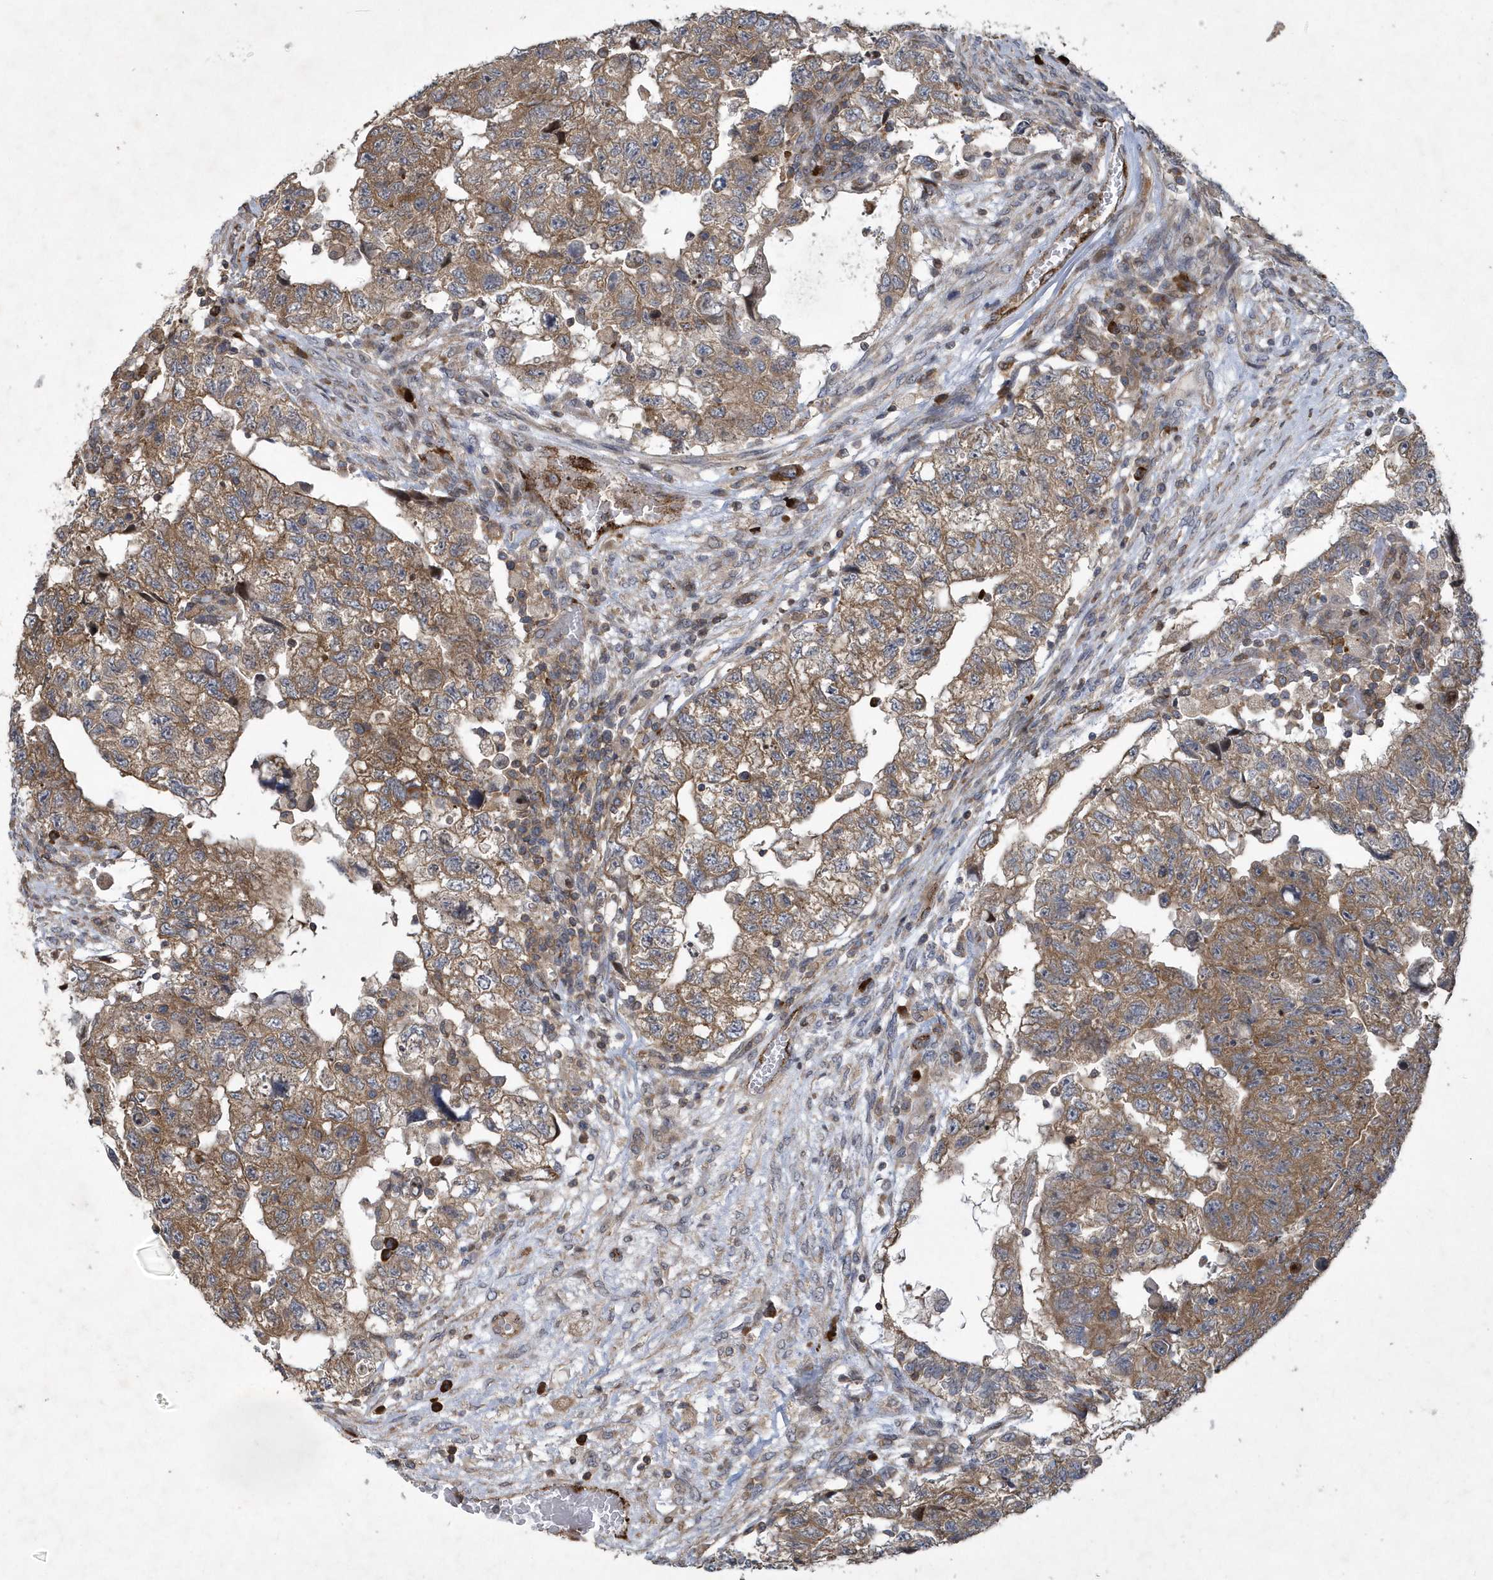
{"staining": {"intensity": "moderate", "quantity": ">75%", "location": "cytoplasmic/membranous"}, "tissue": "testis cancer", "cell_type": "Tumor cells", "image_type": "cancer", "snomed": [{"axis": "morphology", "description": "Carcinoma, Embryonal, NOS"}, {"axis": "topography", "description": "Testis"}], "caption": "Human testis embryonal carcinoma stained with a protein marker demonstrates moderate staining in tumor cells.", "gene": "N4BP2", "patient": {"sex": "male", "age": 36}}